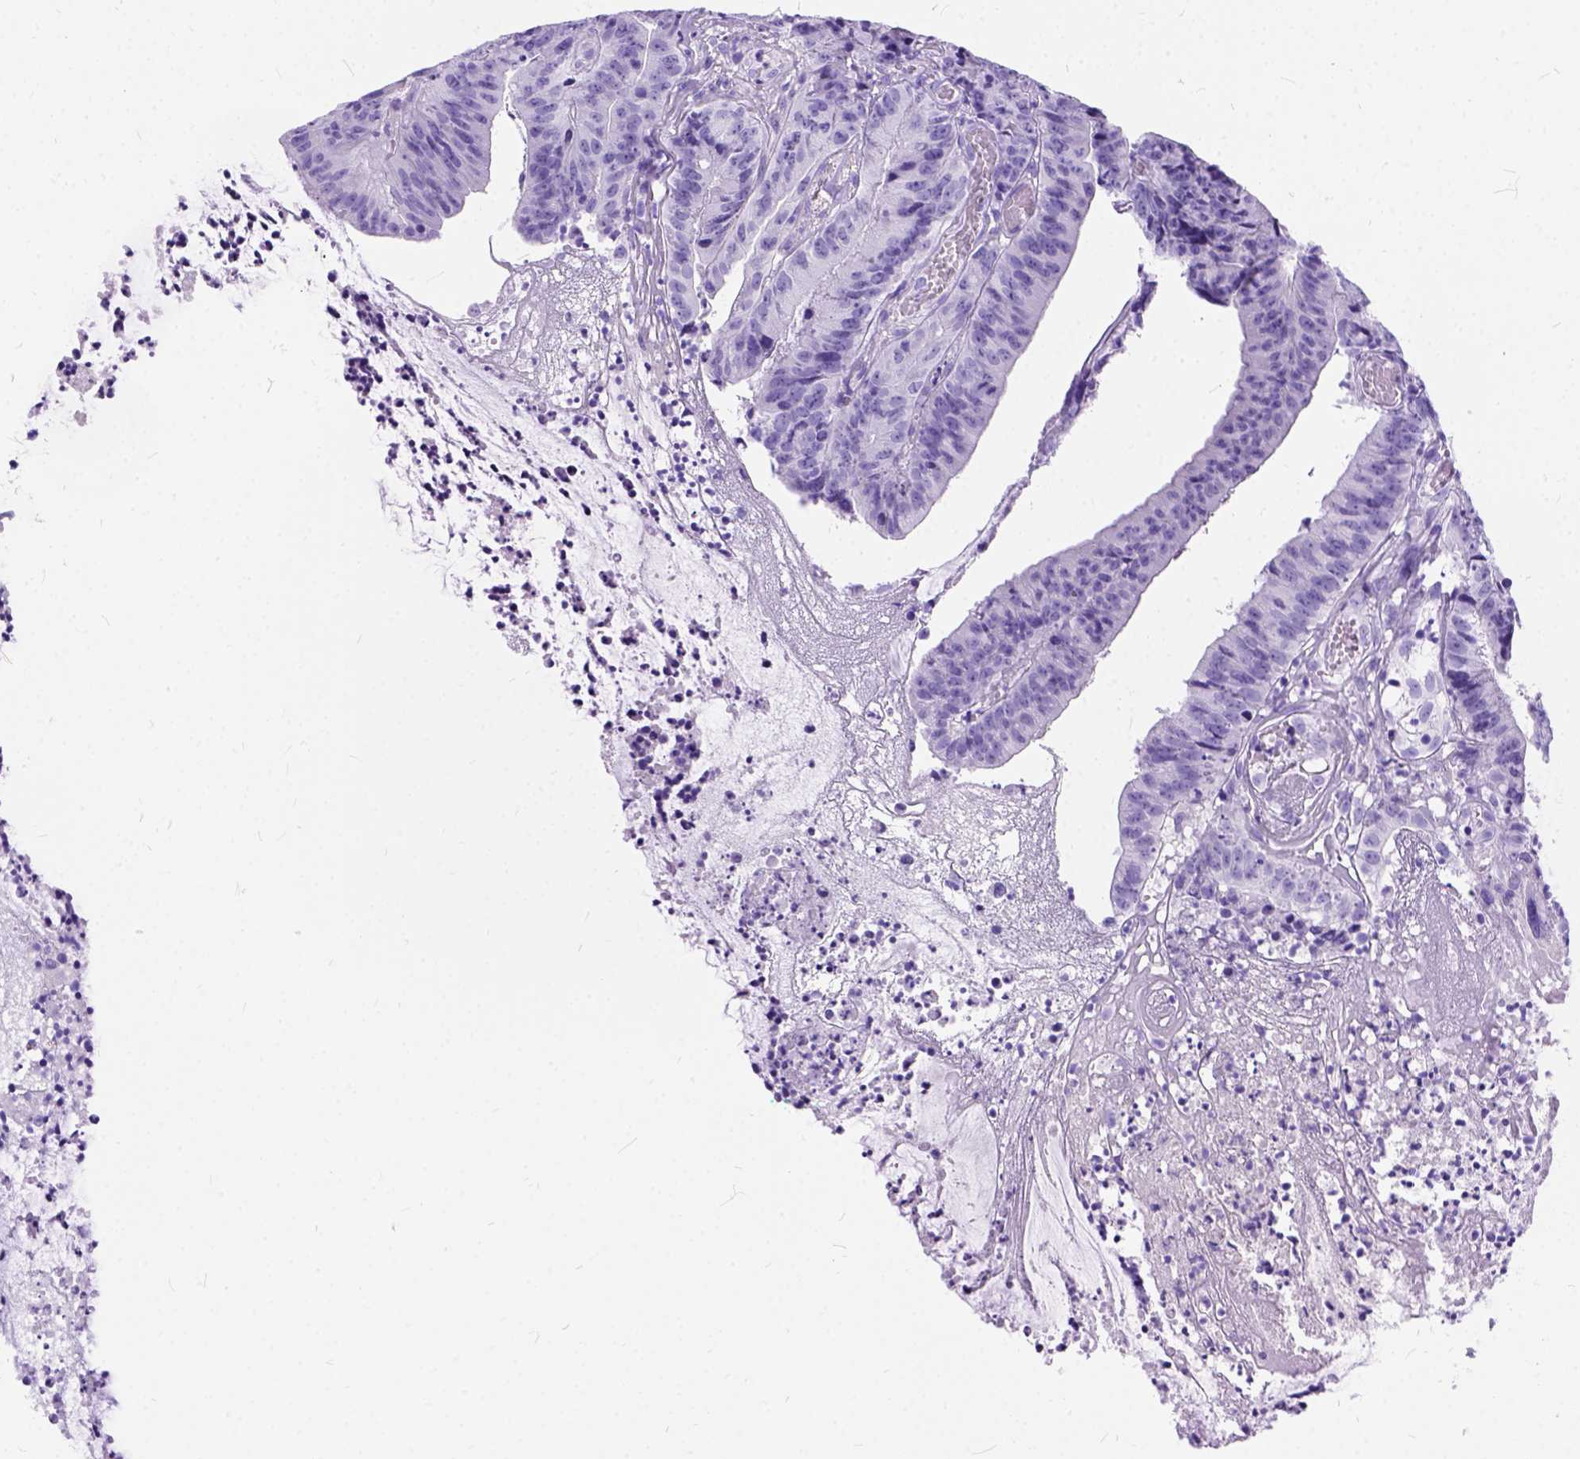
{"staining": {"intensity": "negative", "quantity": "none", "location": "none"}, "tissue": "colorectal cancer", "cell_type": "Tumor cells", "image_type": "cancer", "snomed": [{"axis": "morphology", "description": "Adenocarcinoma, NOS"}, {"axis": "topography", "description": "Colon"}], "caption": "High magnification brightfield microscopy of colorectal cancer stained with DAB (brown) and counterstained with hematoxylin (blue): tumor cells show no significant staining.", "gene": "C1QTNF3", "patient": {"sex": "female", "age": 78}}